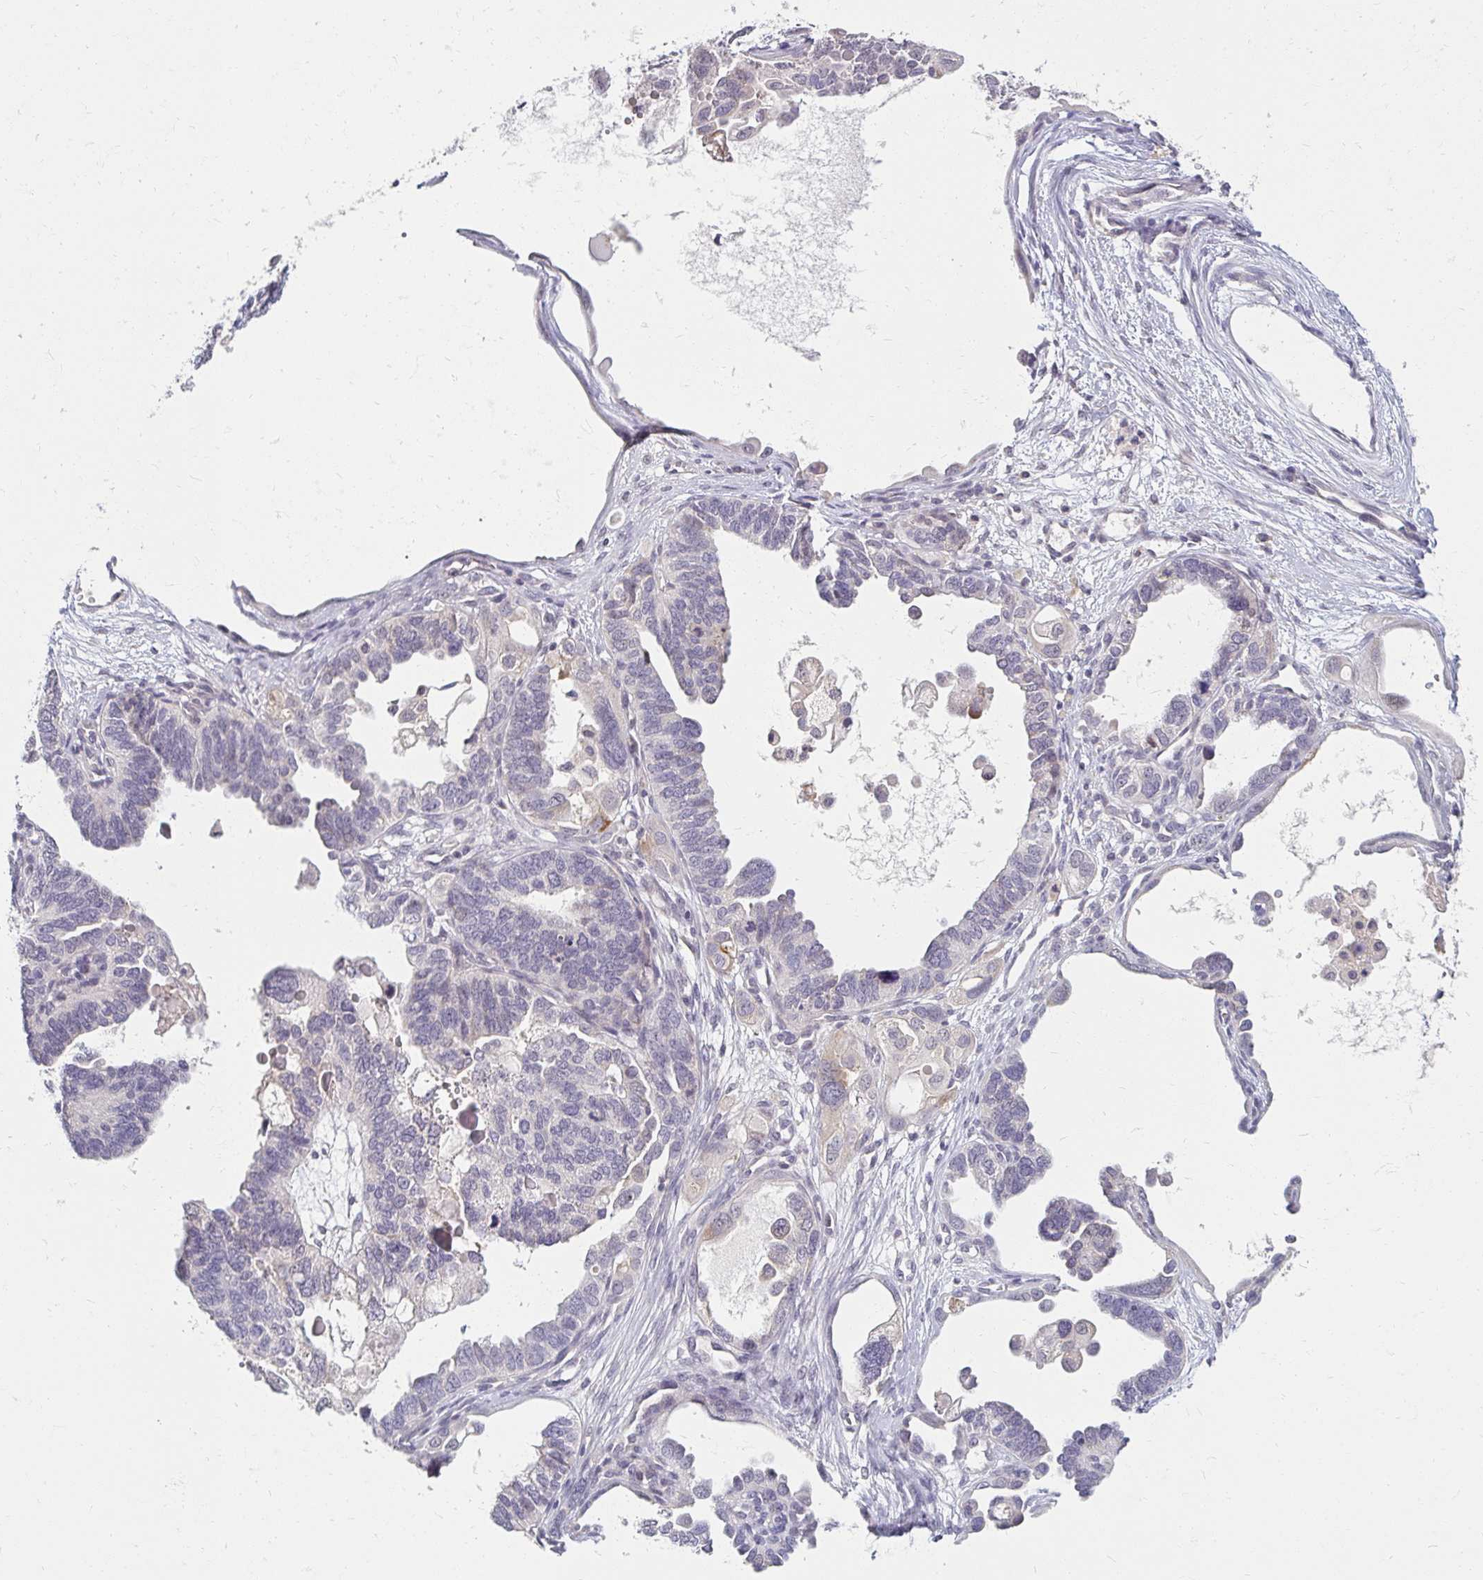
{"staining": {"intensity": "negative", "quantity": "none", "location": "none"}, "tissue": "ovarian cancer", "cell_type": "Tumor cells", "image_type": "cancer", "snomed": [{"axis": "morphology", "description": "Cystadenocarcinoma, serous, NOS"}, {"axis": "topography", "description": "Ovary"}], "caption": "DAB (3,3'-diaminobenzidine) immunohistochemical staining of human ovarian cancer (serous cystadenocarcinoma) demonstrates no significant positivity in tumor cells. (DAB IHC with hematoxylin counter stain).", "gene": "DDN", "patient": {"sex": "female", "age": 51}}